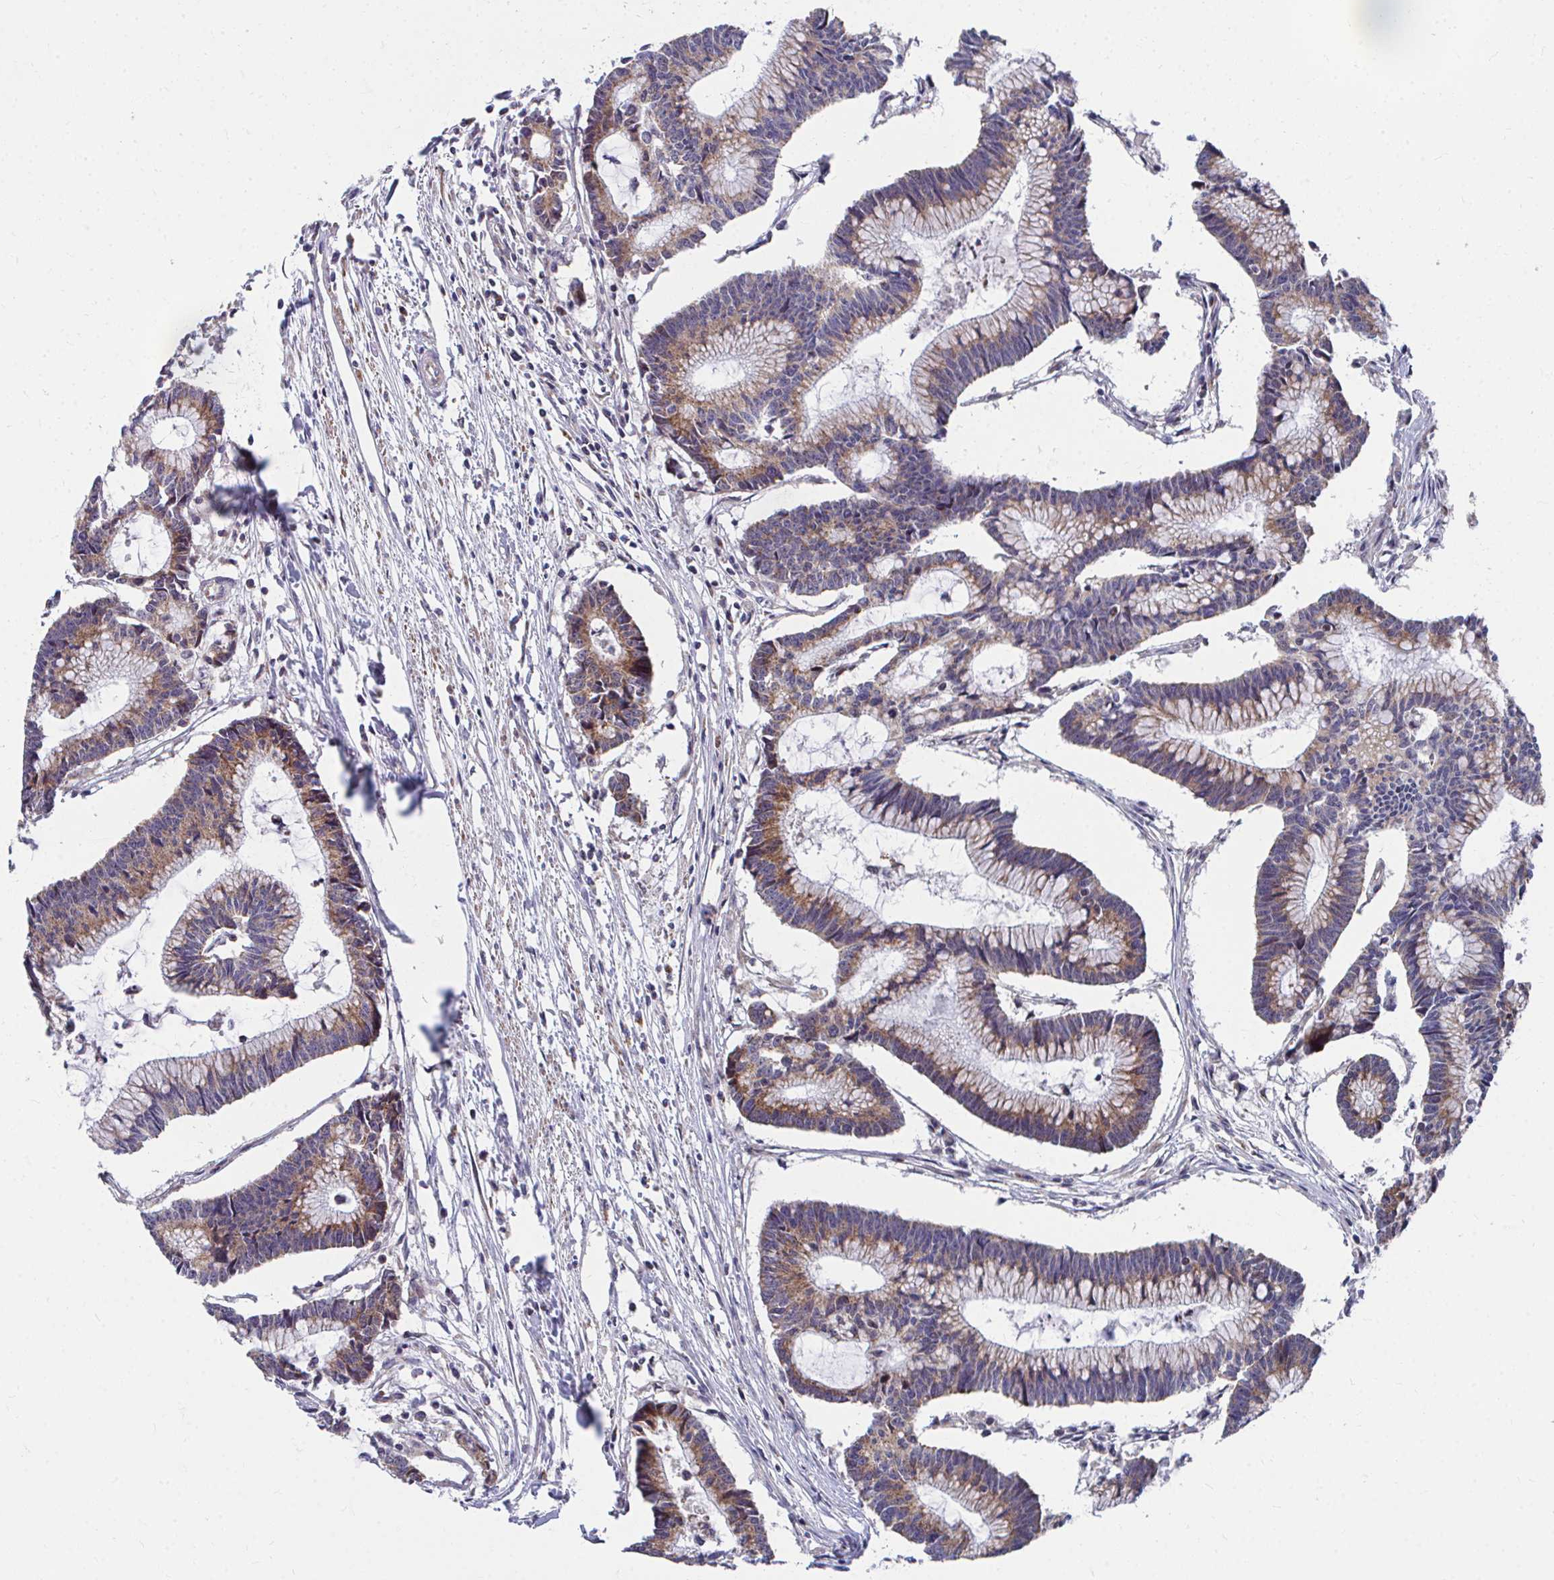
{"staining": {"intensity": "moderate", "quantity": ">75%", "location": "cytoplasmic/membranous"}, "tissue": "colorectal cancer", "cell_type": "Tumor cells", "image_type": "cancer", "snomed": [{"axis": "morphology", "description": "Adenocarcinoma, NOS"}, {"axis": "topography", "description": "Colon"}], "caption": "A brown stain highlights moderate cytoplasmic/membranous staining of a protein in colorectal cancer (adenocarcinoma) tumor cells.", "gene": "PEX3", "patient": {"sex": "female", "age": 78}}